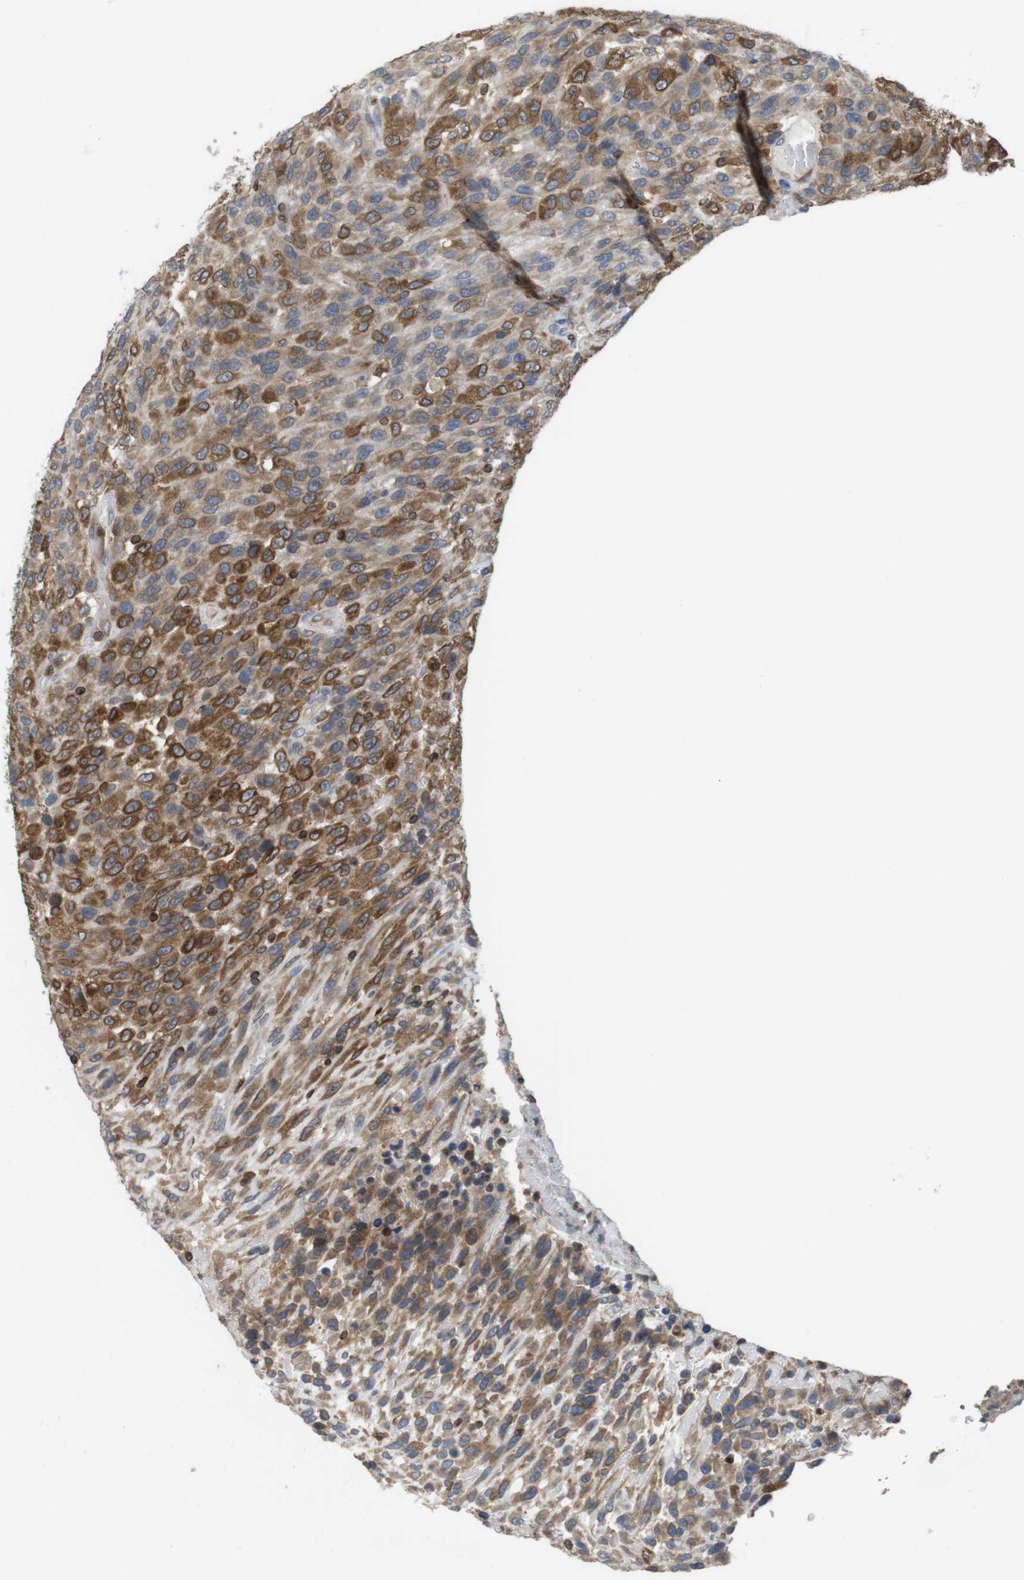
{"staining": {"intensity": "strong", "quantity": ">75%", "location": "cytoplasmic/membranous"}, "tissue": "urothelial cancer", "cell_type": "Tumor cells", "image_type": "cancer", "snomed": [{"axis": "morphology", "description": "Urothelial carcinoma, High grade"}, {"axis": "topography", "description": "Urinary bladder"}], "caption": "High-magnification brightfield microscopy of high-grade urothelial carcinoma stained with DAB (brown) and counterstained with hematoxylin (blue). tumor cells exhibit strong cytoplasmic/membranous staining is identified in about>75% of cells. (brown staining indicates protein expression, while blue staining denotes nuclei).", "gene": "ARL6IP5", "patient": {"sex": "male", "age": 66}}